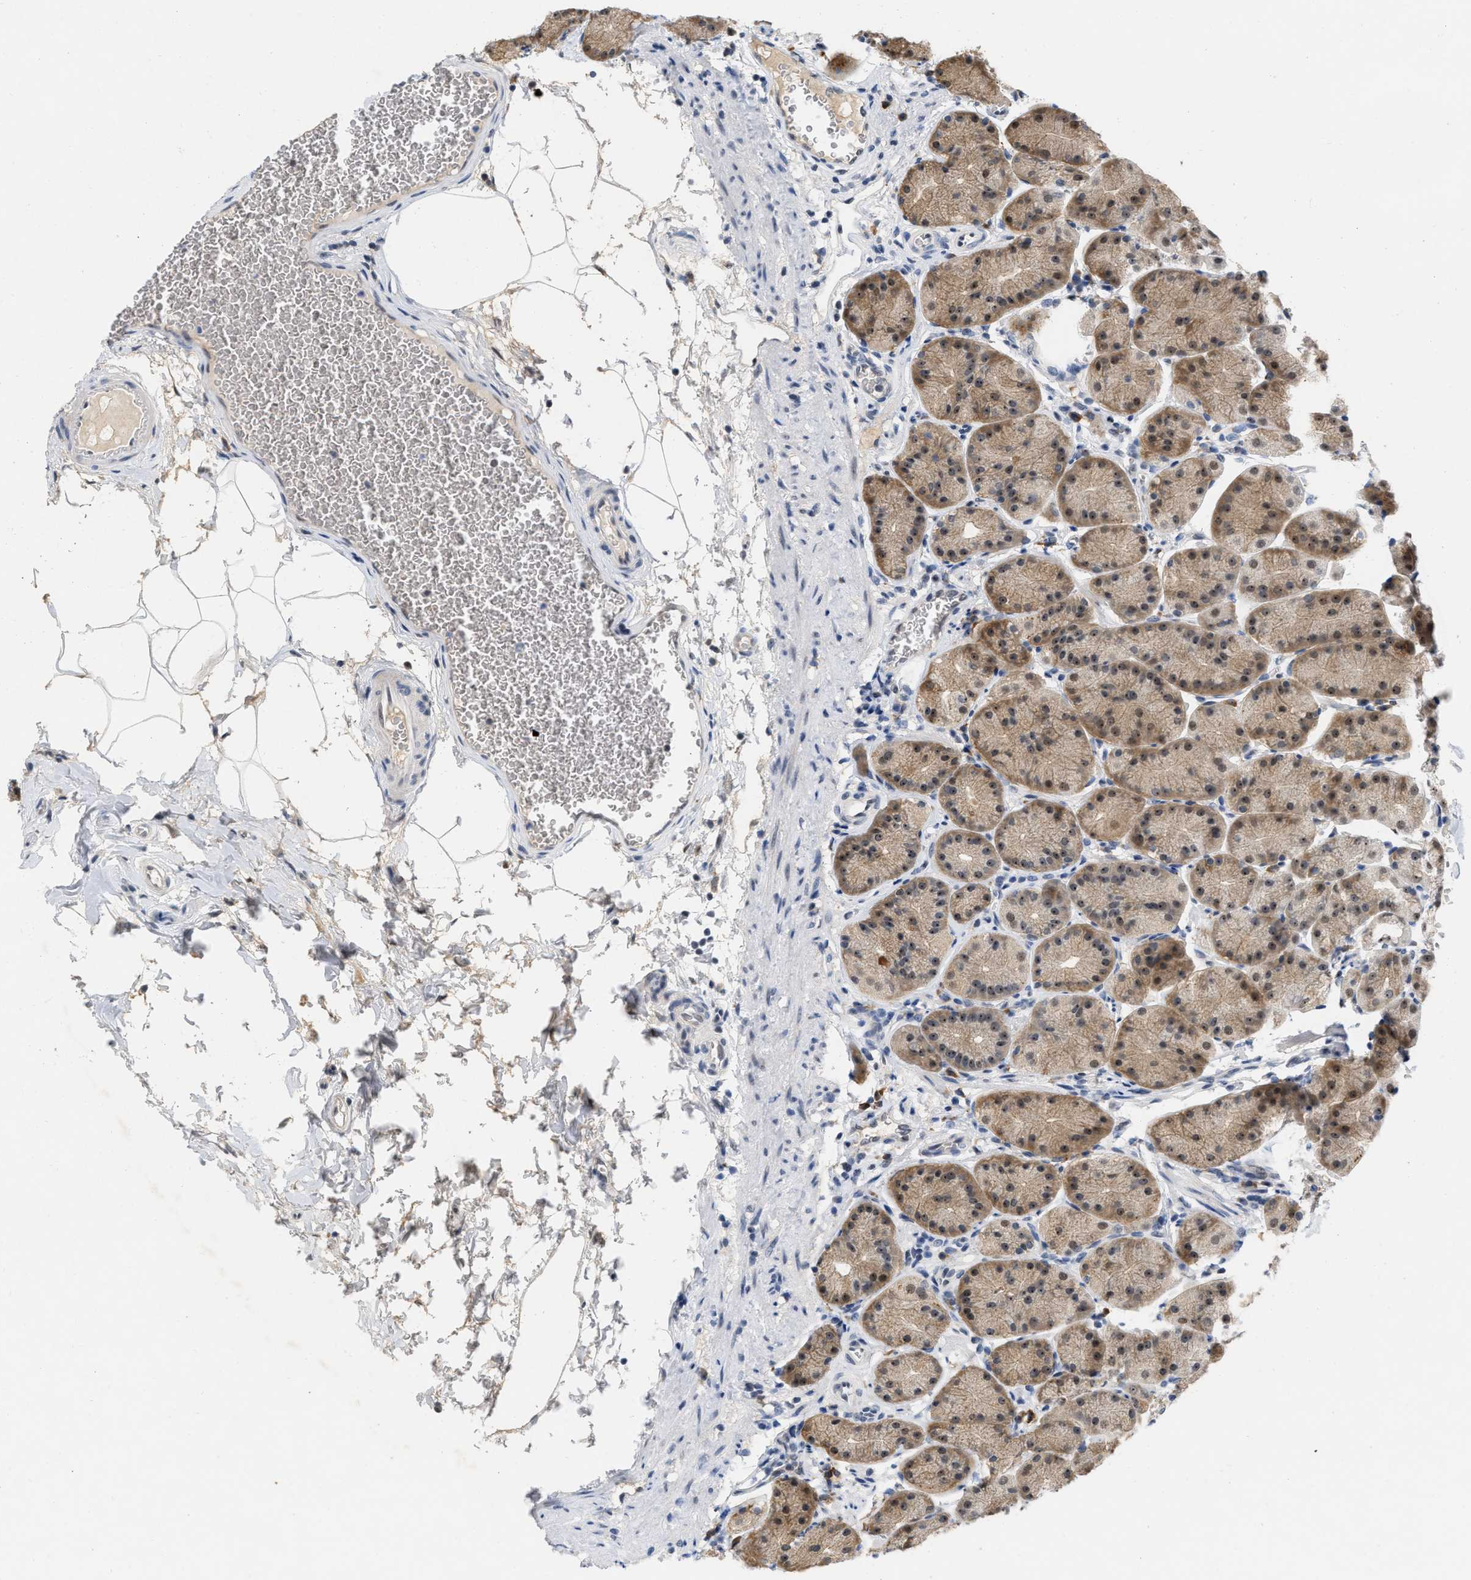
{"staining": {"intensity": "moderate", "quantity": ">75%", "location": "cytoplasmic/membranous,nuclear"}, "tissue": "stomach", "cell_type": "Glandular cells", "image_type": "normal", "snomed": [{"axis": "morphology", "description": "Normal tissue, NOS"}, {"axis": "topography", "description": "Stomach"}], "caption": "The photomicrograph reveals immunohistochemical staining of normal stomach. There is moderate cytoplasmic/membranous,nuclear staining is appreciated in about >75% of glandular cells.", "gene": "ELAC2", "patient": {"sex": "male", "age": 42}}